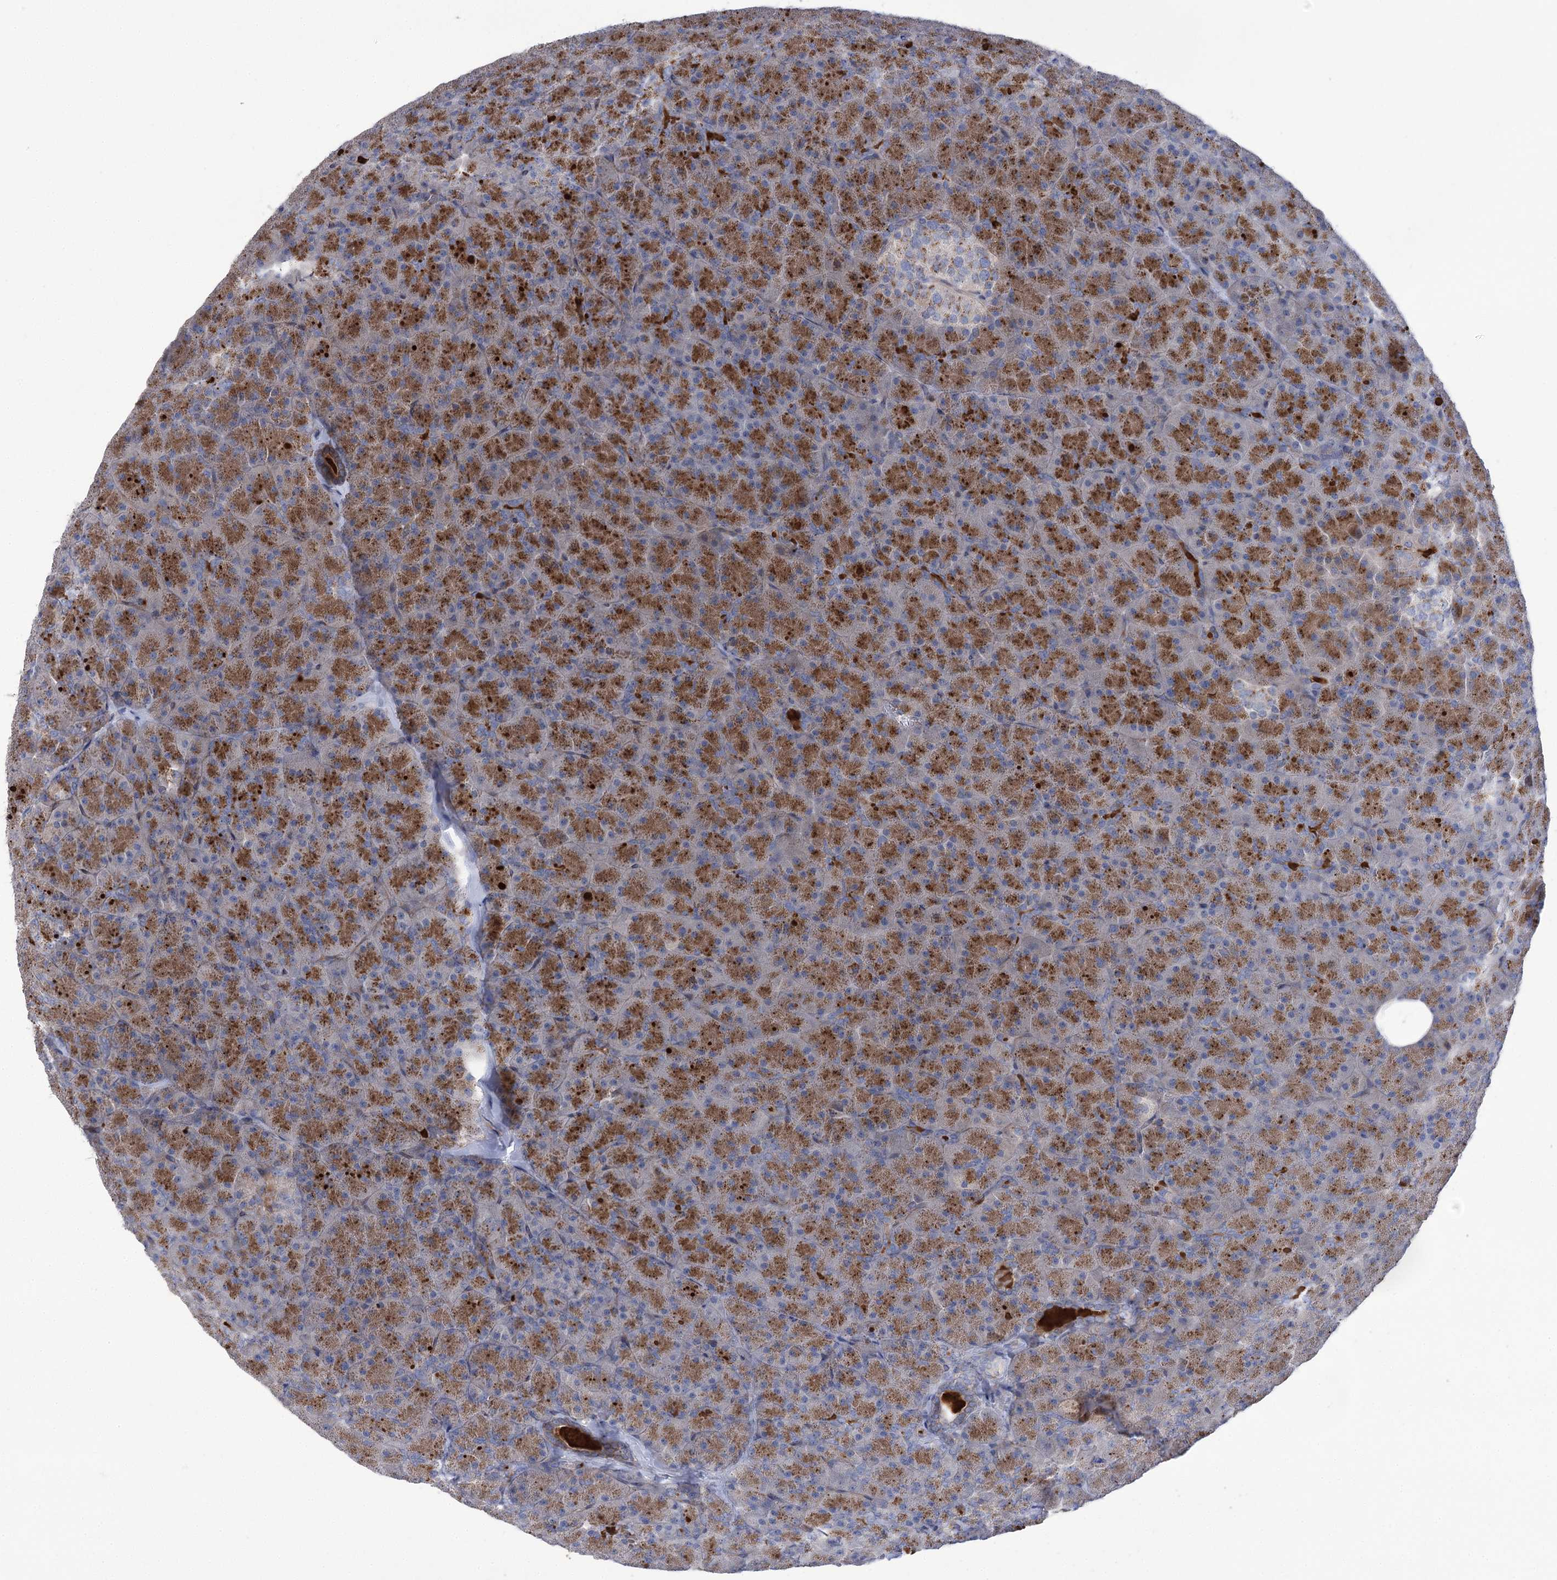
{"staining": {"intensity": "moderate", "quantity": ">75%", "location": "cytoplasmic/membranous"}, "tissue": "pancreas", "cell_type": "Exocrine glandular cells", "image_type": "normal", "snomed": [{"axis": "morphology", "description": "Normal tissue, NOS"}, {"axis": "topography", "description": "Pancreas"}], "caption": "Pancreas was stained to show a protein in brown. There is medium levels of moderate cytoplasmic/membranous expression in about >75% of exocrine glandular cells. (Brightfield microscopy of DAB IHC at high magnification).", "gene": "NME7", "patient": {"sex": "male", "age": 36}}